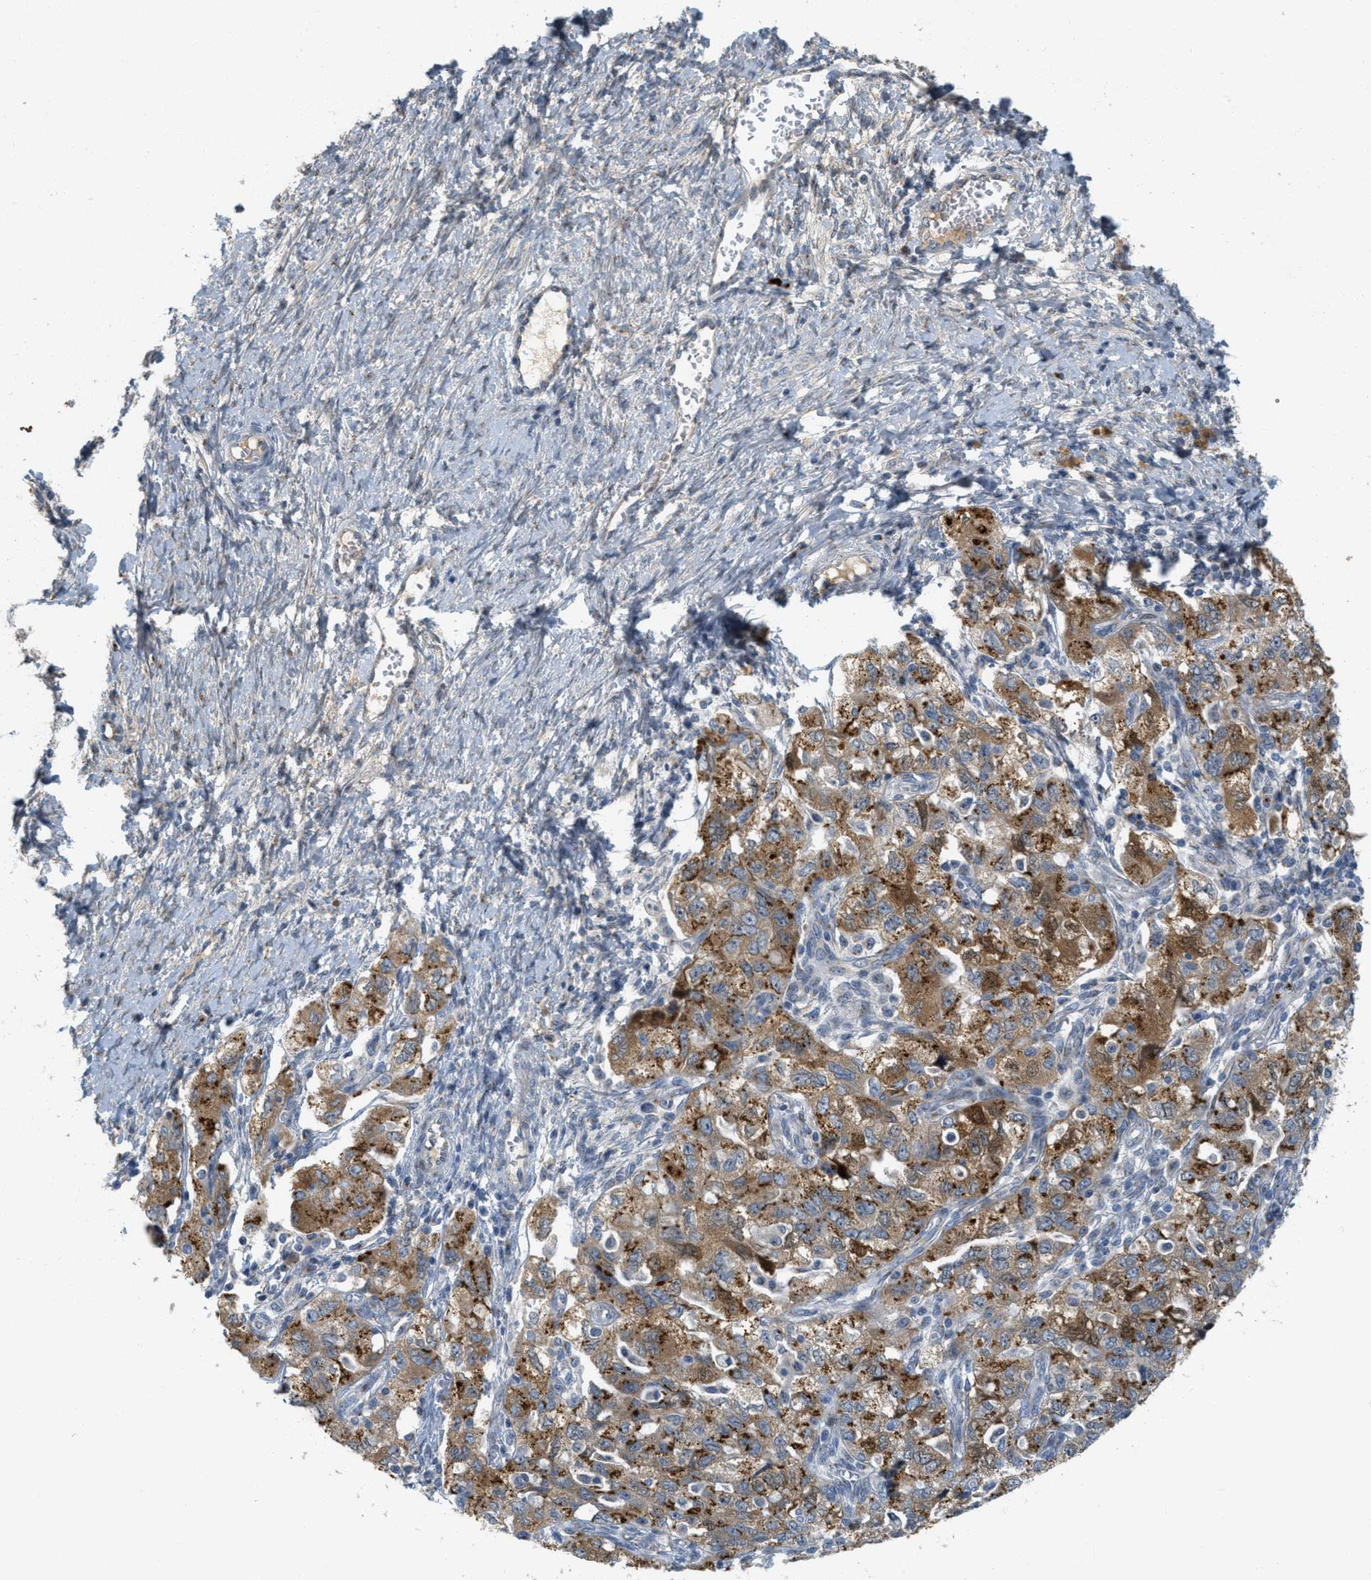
{"staining": {"intensity": "moderate", "quantity": ">75%", "location": "cytoplasmic/membranous"}, "tissue": "ovarian cancer", "cell_type": "Tumor cells", "image_type": "cancer", "snomed": [{"axis": "morphology", "description": "Carcinoma, NOS"}, {"axis": "morphology", "description": "Cystadenocarcinoma, serous, NOS"}, {"axis": "topography", "description": "Ovary"}], "caption": "Ovarian cancer tissue reveals moderate cytoplasmic/membranous positivity in approximately >75% of tumor cells, visualized by immunohistochemistry.", "gene": "ZFPL1", "patient": {"sex": "female", "age": 69}}